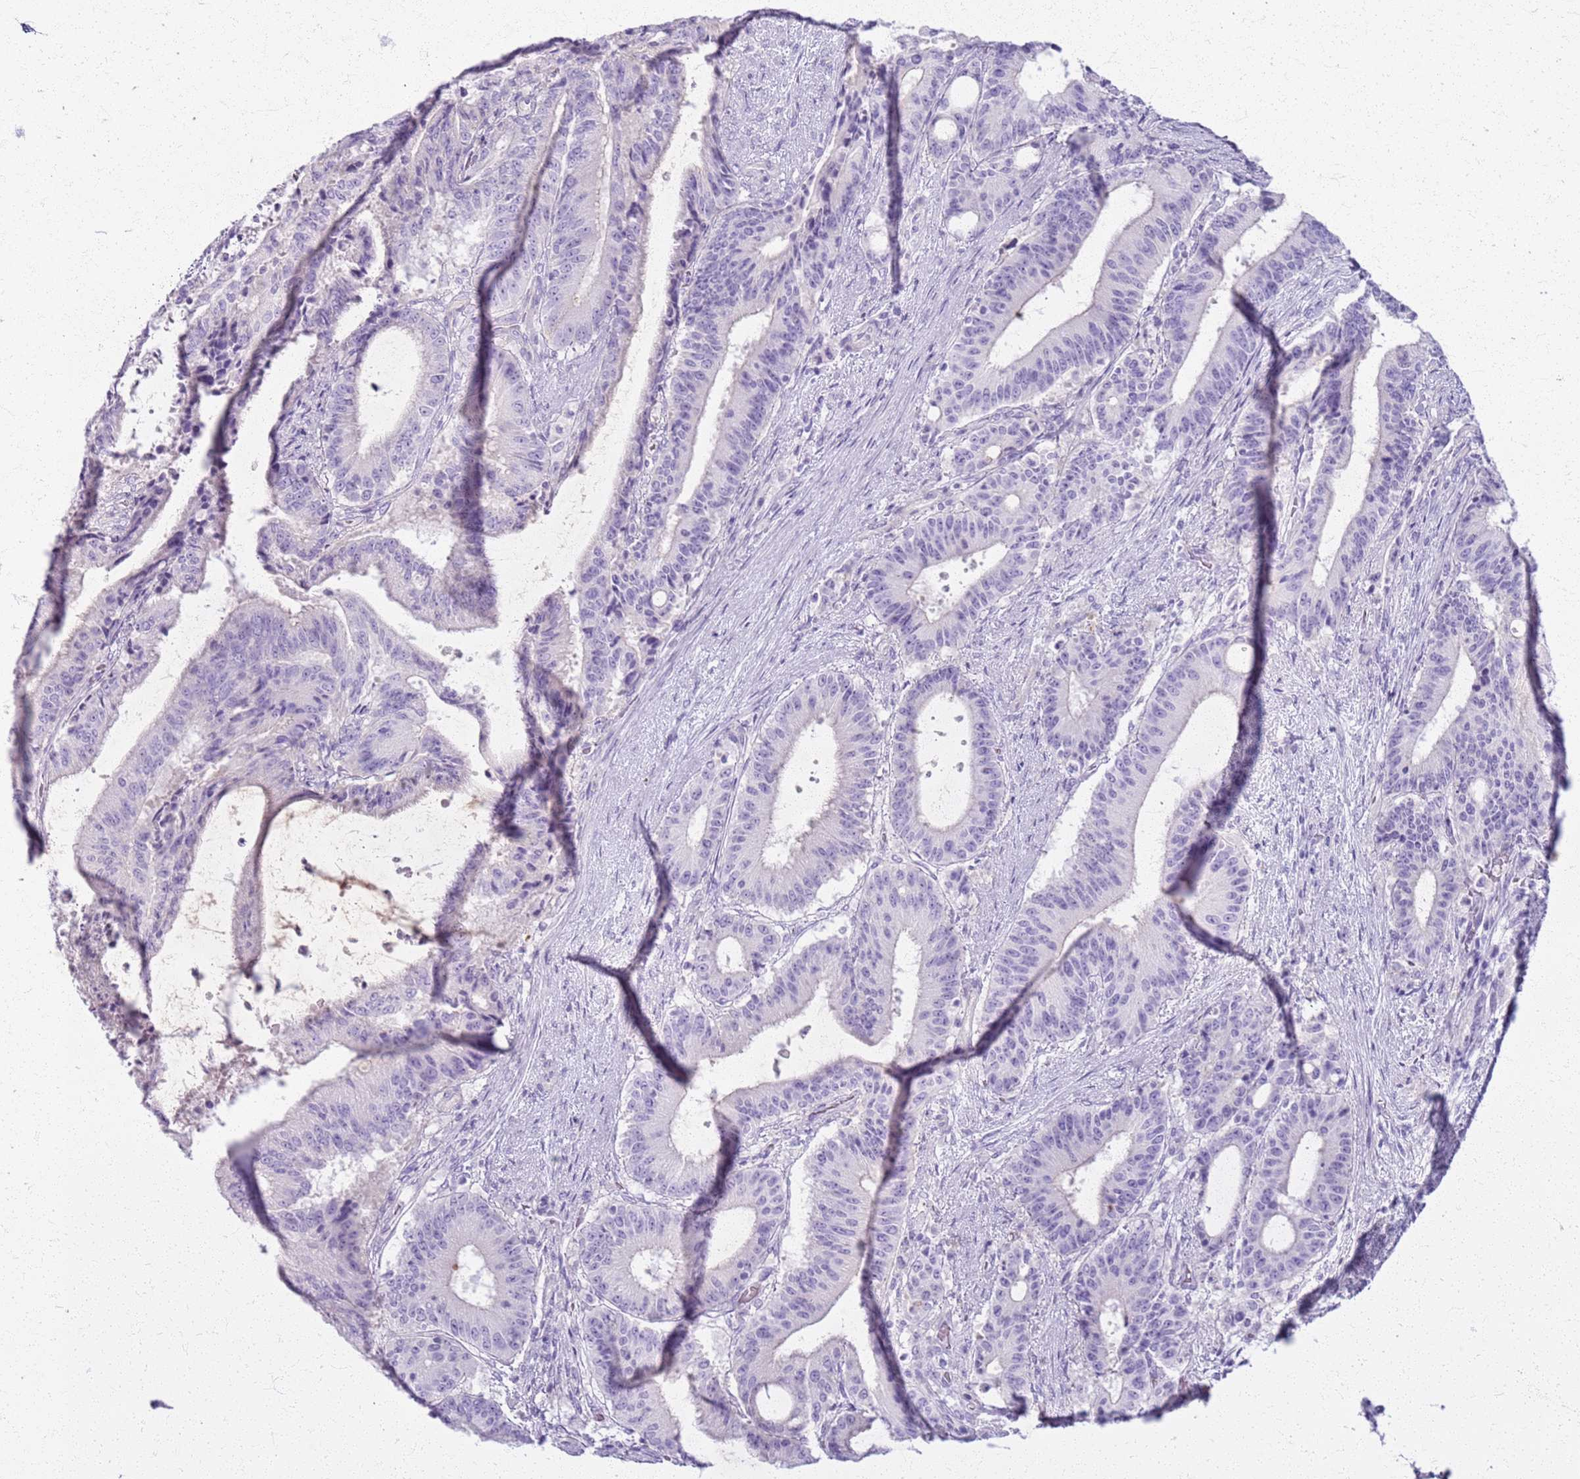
{"staining": {"intensity": "negative", "quantity": "none", "location": "none"}, "tissue": "liver cancer", "cell_type": "Tumor cells", "image_type": "cancer", "snomed": [{"axis": "morphology", "description": "Normal tissue, NOS"}, {"axis": "morphology", "description": "Cholangiocarcinoma"}, {"axis": "topography", "description": "Liver"}, {"axis": "topography", "description": "Peripheral nerve tissue"}], "caption": "Immunohistochemical staining of human liver cancer demonstrates no significant staining in tumor cells. (DAB (3,3'-diaminobenzidine) immunohistochemistry visualized using brightfield microscopy, high magnification).", "gene": "CSRP3", "patient": {"sex": "female", "age": 73}}